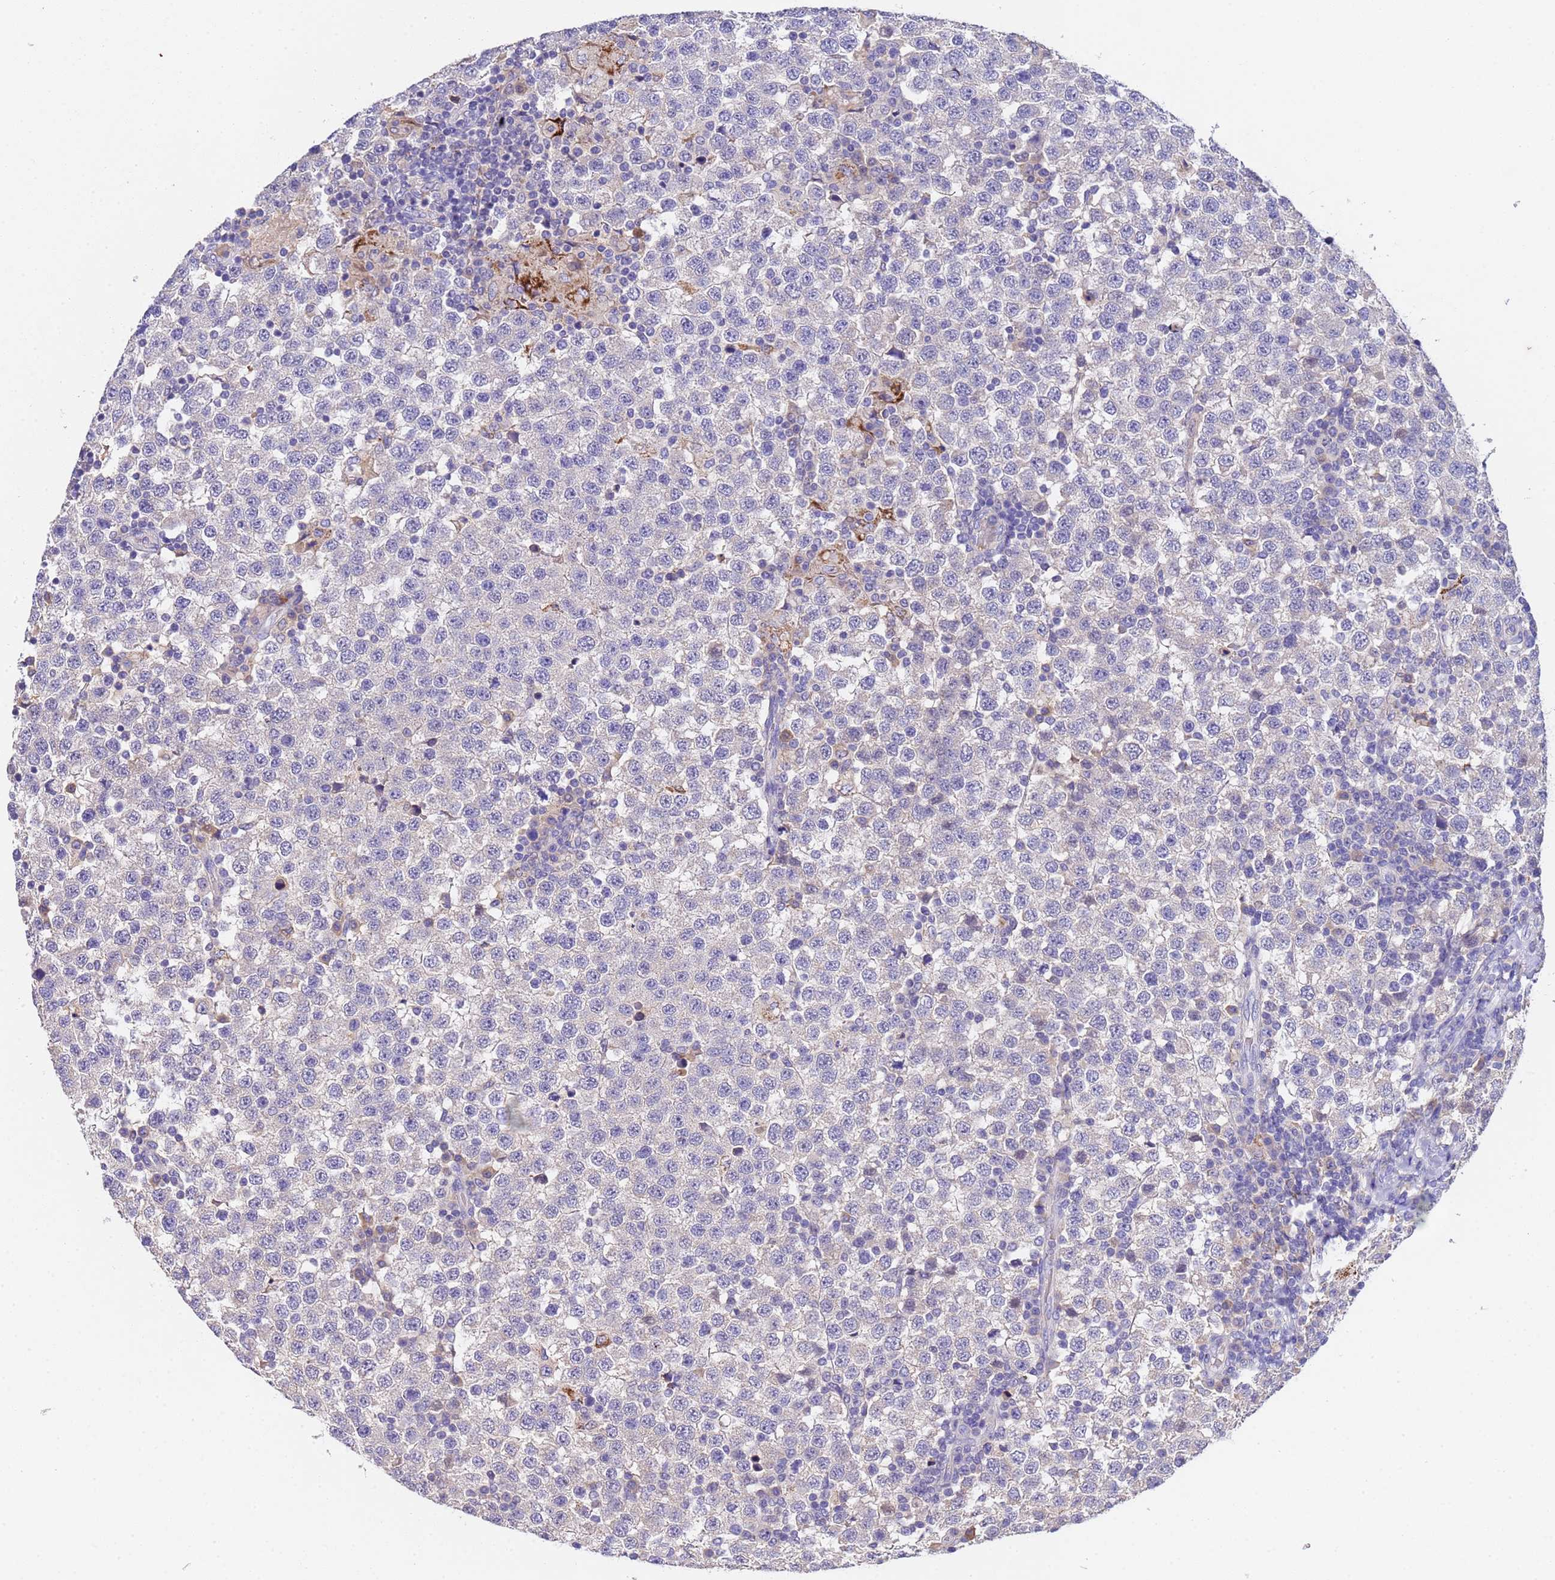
{"staining": {"intensity": "negative", "quantity": "none", "location": "none"}, "tissue": "testis cancer", "cell_type": "Tumor cells", "image_type": "cancer", "snomed": [{"axis": "morphology", "description": "Seminoma, NOS"}, {"axis": "topography", "description": "Testis"}], "caption": "This is an immunohistochemistry histopathology image of testis cancer. There is no staining in tumor cells.", "gene": "SLC24A3", "patient": {"sex": "male", "age": 34}}